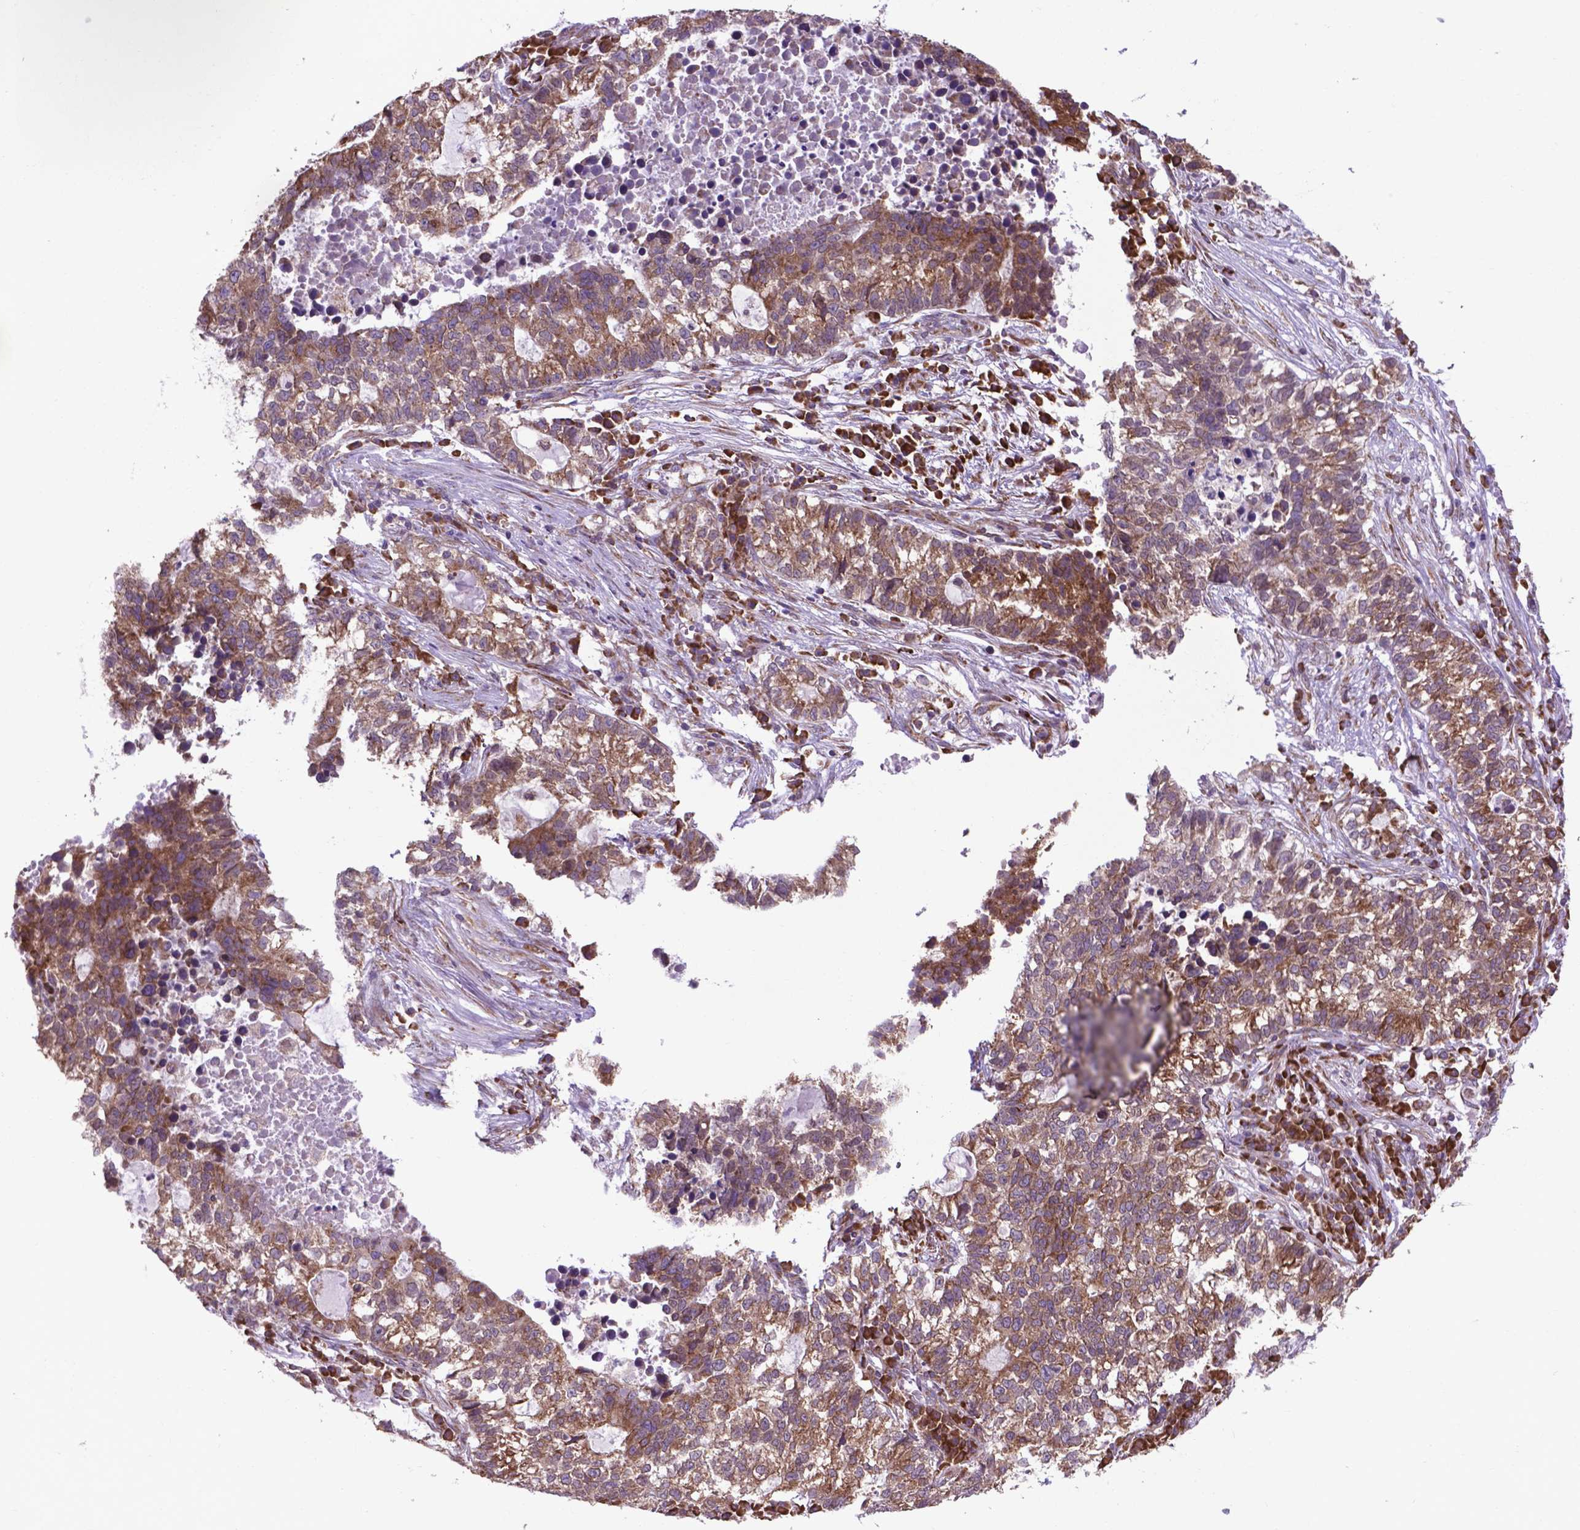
{"staining": {"intensity": "moderate", "quantity": ">75%", "location": "cytoplasmic/membranous"}, "tissue": "lung cancer", "cell_type": "Tumor cells", "image_type": "cancer", "snomed": [{"axis": "morphology", "description": "Adenocarcinoma, NOS"}, {"axis": "topography", "description": "Lung"}], "caption": "Moderate cytoplasmic/membranous expression for a protein is identified in about >75% of tumor cells of lung cancer (adenocarcinoma) using IHC.", "gene": "WDR83OS", "patient": {"sex": "male", "age": 57}}